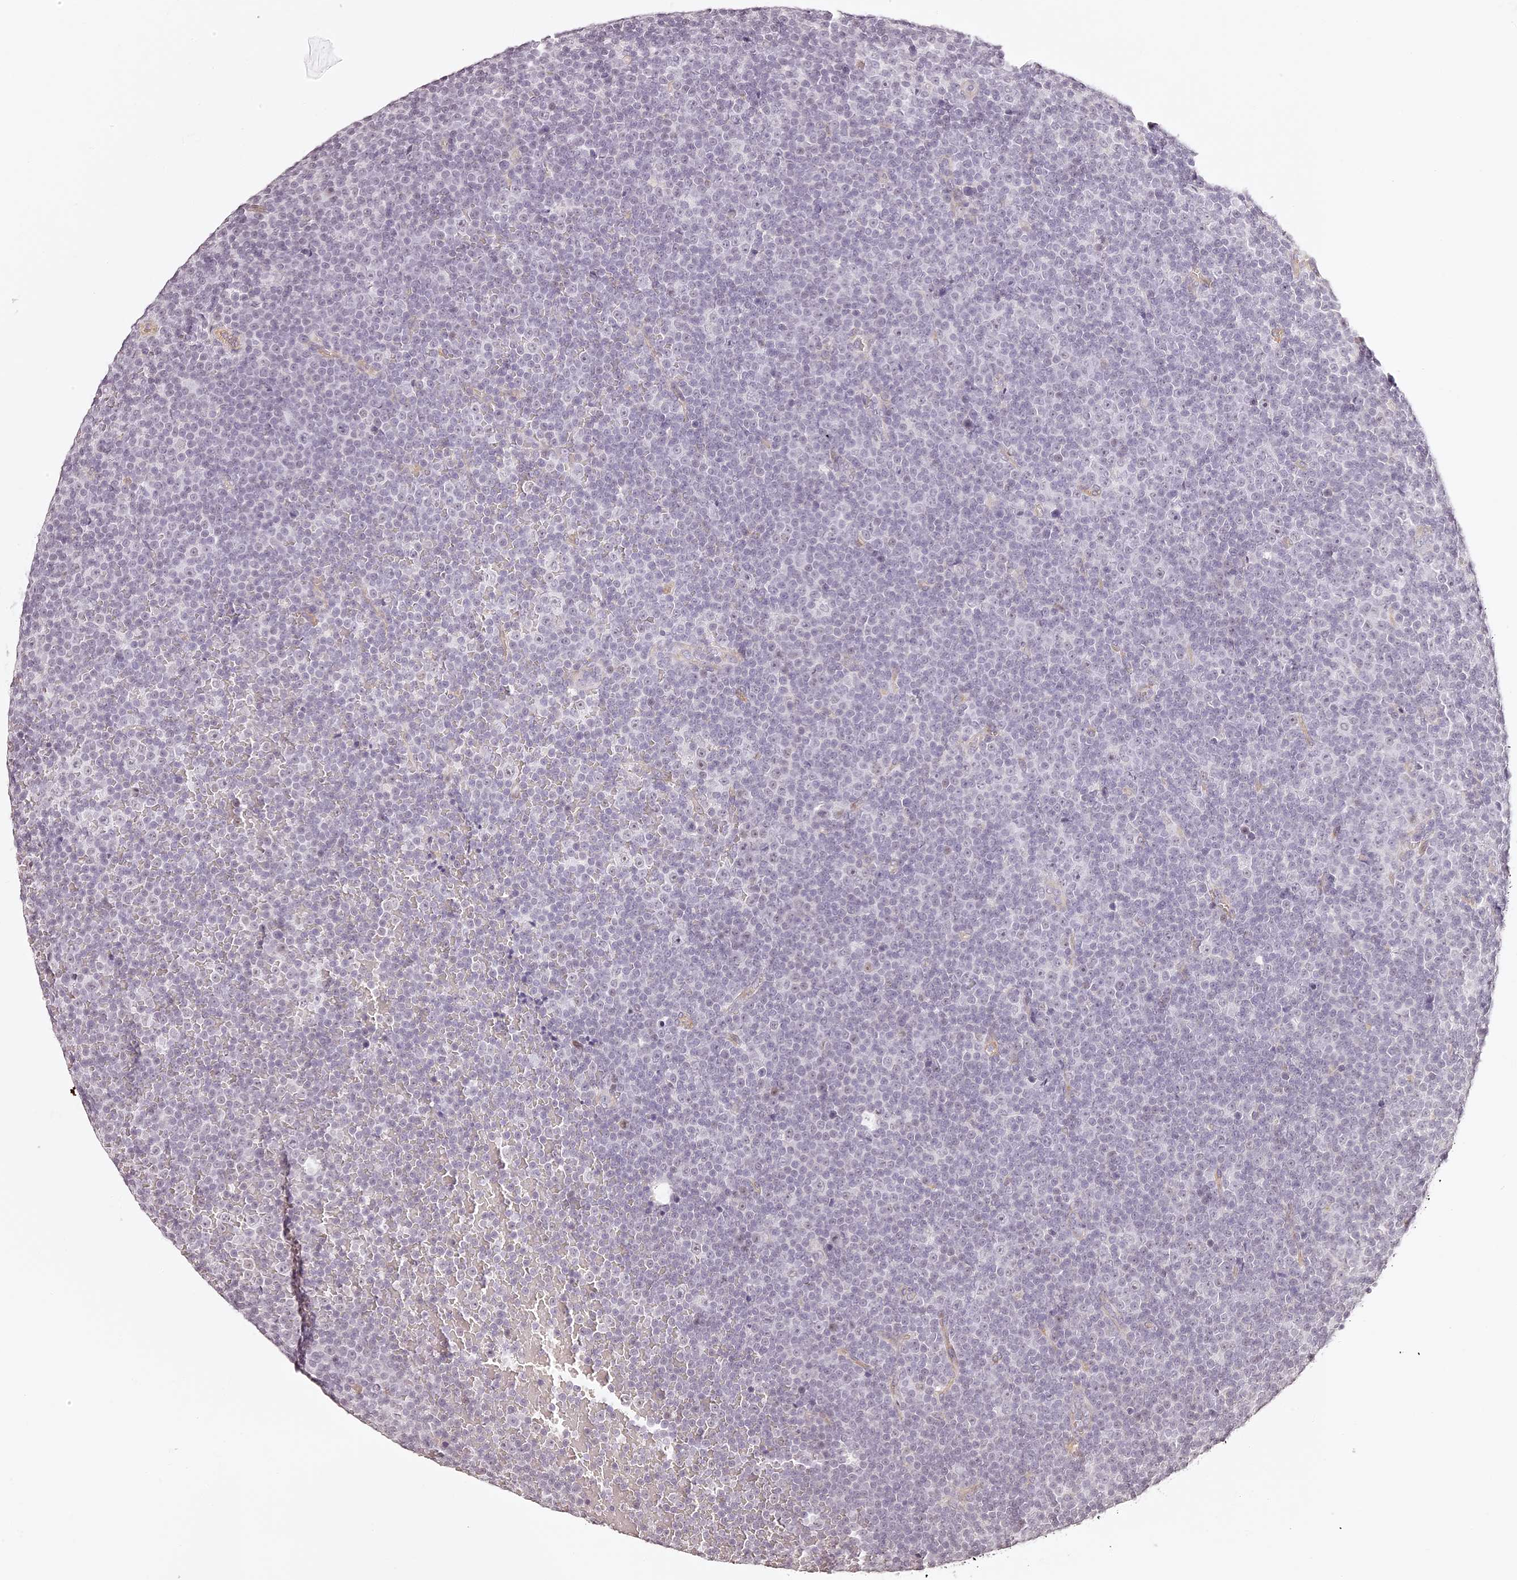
{"staining": {"intensity": "negative", "quantity": "none", "location": "none"}, "tissue": "lymphoma", "cell_type": "Tumor cells", "image_type": "cancer", "snomed": [{"axis": "morphology", "description": "Malignant lymphoma, non-Hodgkin's type, Low grade"}, {"axis": "topography", "description": "Lymph node"}], "caption": "Tumor cells show no significant protein expression in low-grade malignant lymphoma, non-Hodgkin's type.", "gene": "ELAPOR1", "patient": {"sex": "female", "age": 67}}